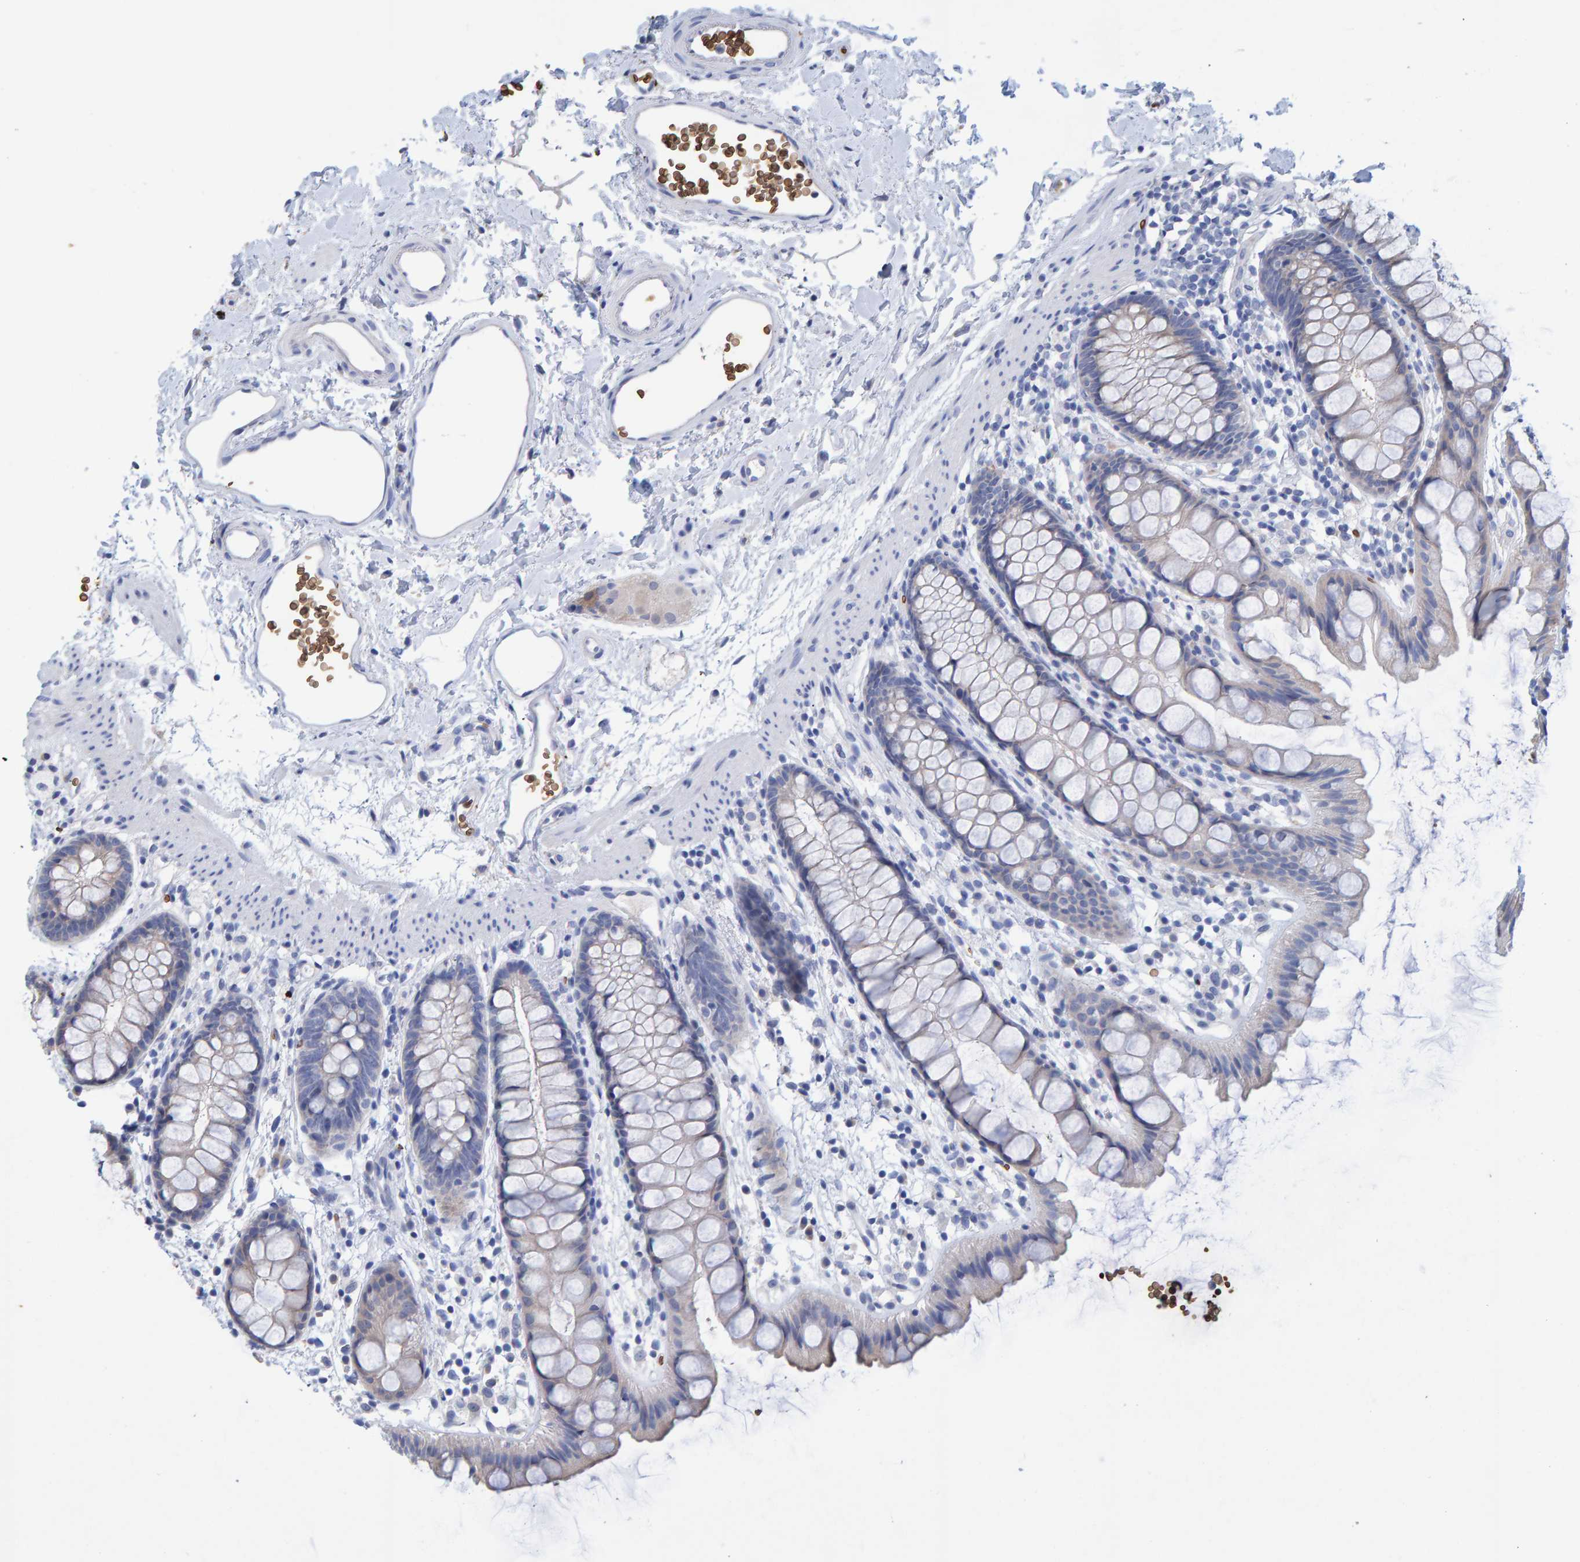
{"staining": {"intensity": "weak", "quantity": "<25%", "location": "cytoplasmic/membranous"}, "tissue": "rectum", "cell_type": "Glandular cells", "image_type": "normal", "snomed": [{"axis": "morphology", "description": "Normal tissue, NOS"}, {"axis": "topography", "description": "Rectum"}], "caption": "The immunohistochemistry (IHC) image has no significant staining in glandular cells of rectum. The staining is performed using DAB brown chromogen with nuclei counter-stained in using hematoxylin.", "gene": "VPS9D1", "patient": {"sex": "female", "age": 65}}